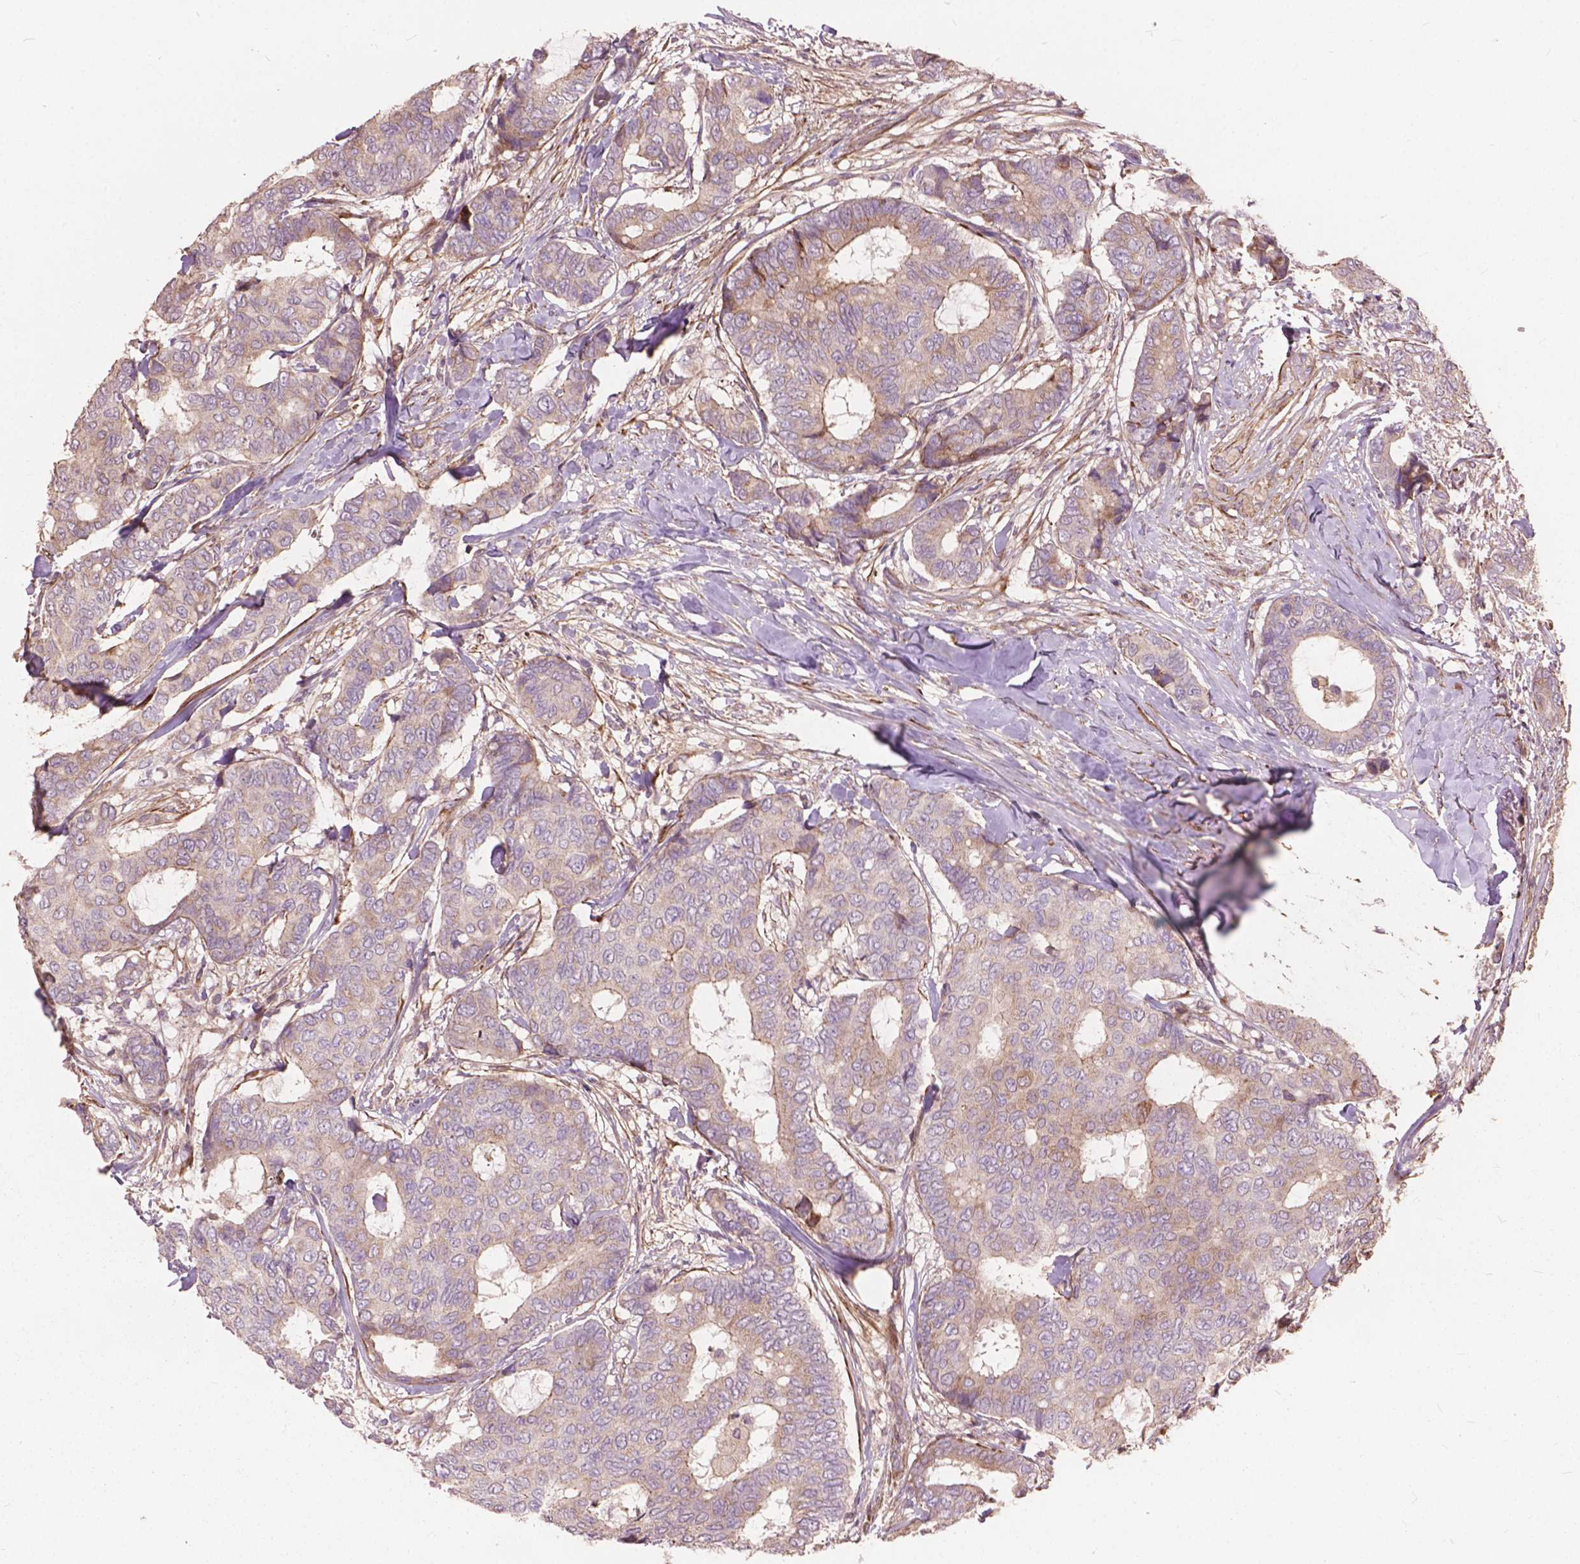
{"staining": {"intensity": "weak", "quantity": "<25%", "location": "cytoplasmic/membranous"}, "tissue": "breast cancer", "cell_type": "Tumor cells", "image_type": "cancer", "snomed": [{"axis": "morphology", "description": "Duct carcinoma"}, {"axis": "topography", "description": "Breast"}], "caption": "Tumor cells are negative for protein expression in human breast cancer (invasive ductal carcinoma). (DAB (3,3'-diaminobenzidine) IHC, high magnification).", "gene": "FNIP1", "patient": {"sex": "female", "age": 75}}